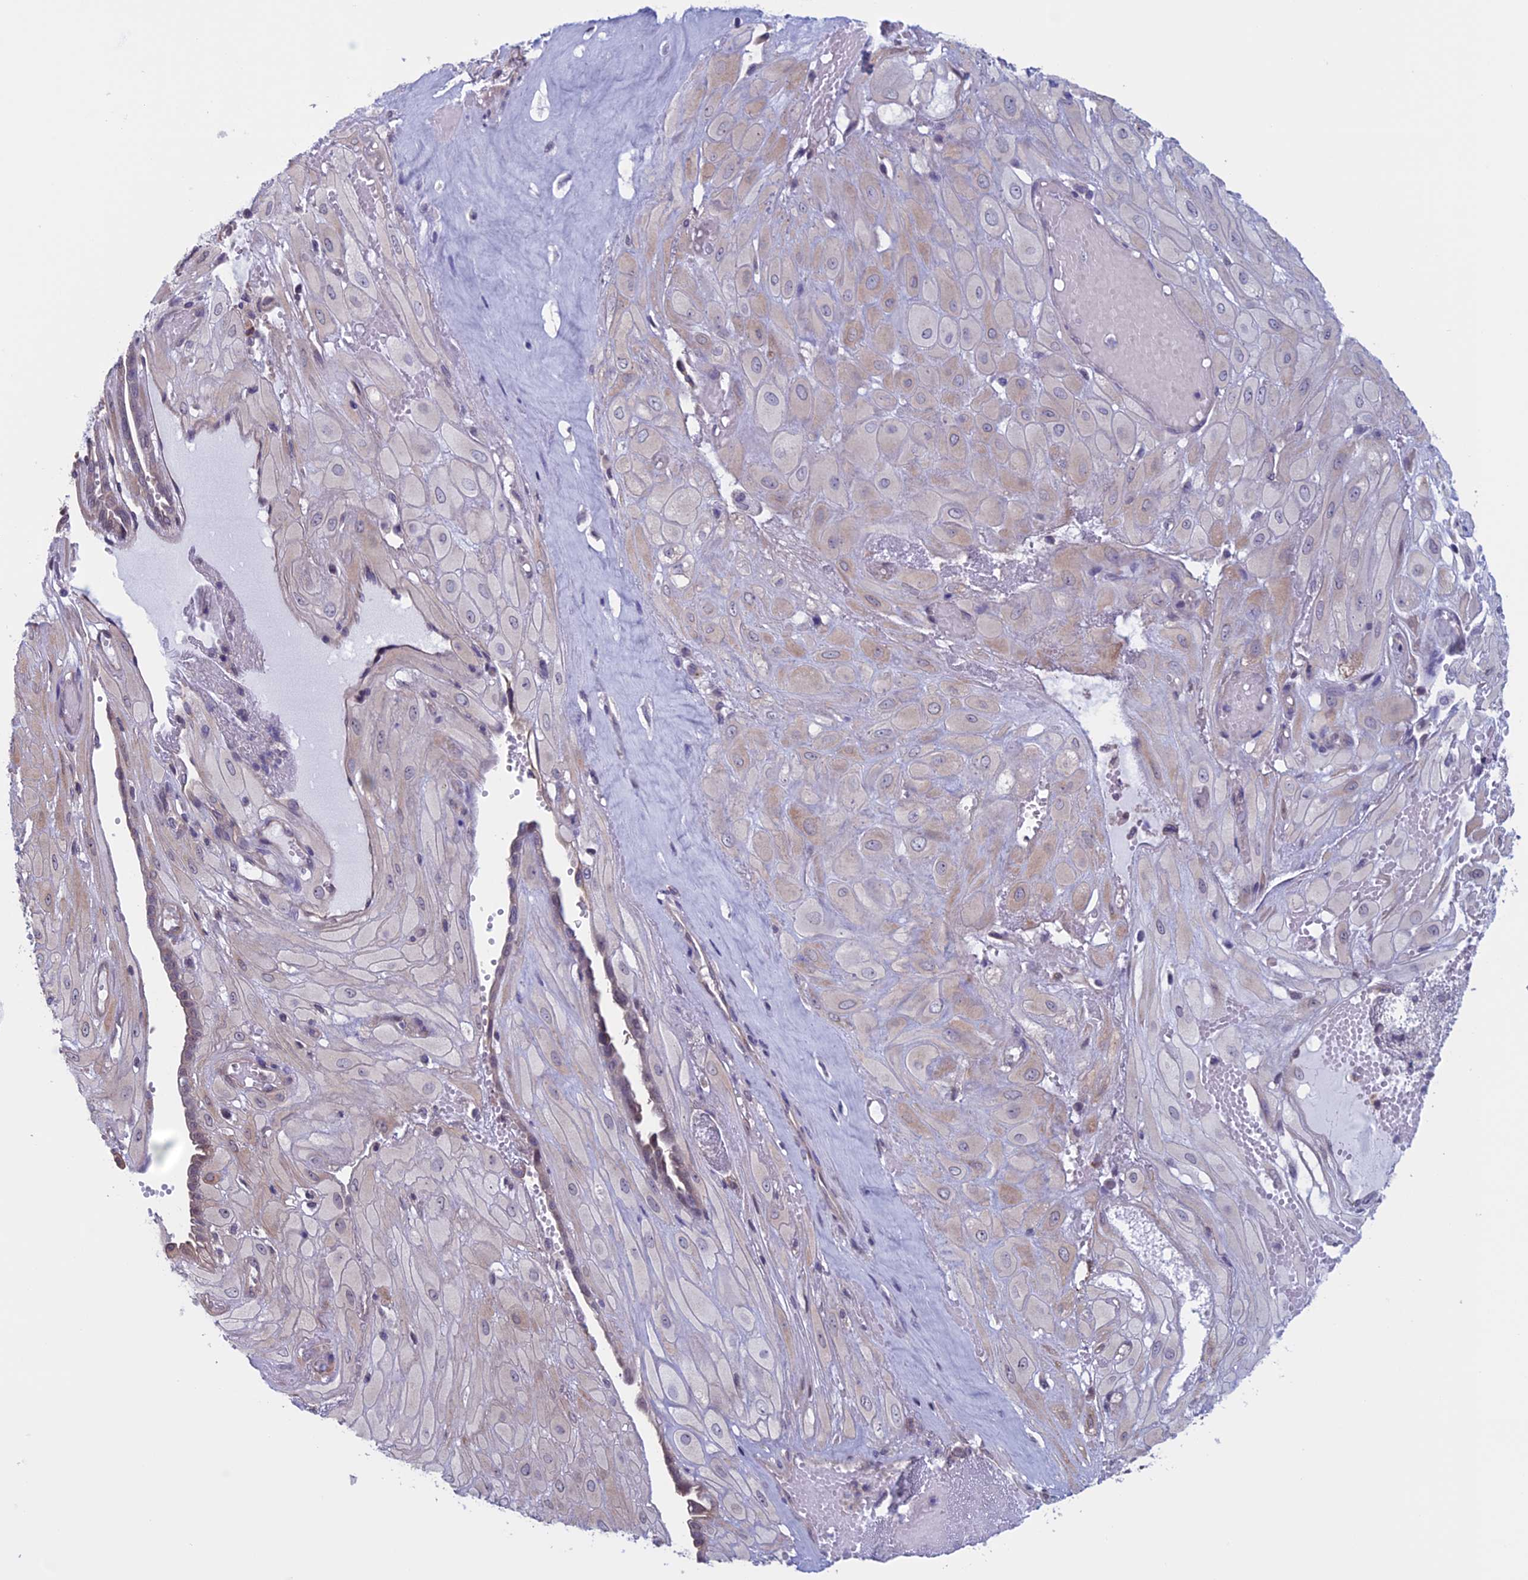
{"staining": {"intensity": "negative", "quantity": "none", "location": "none"}, "tissue": "cervical cancer", "cell_type": "Tumor cells", "image_type": "cancer", "snomed": [{"axis": "morphology", "description": "Squamous cell carcinoma, NOS"}, {"axis": "topography", "description": "Cervix"}], "caption": "DAB immunohistochemical staining of human cervical cancer demonstrates no significant expression in tumor cells.", "gene": "SLC1A6", "patient": {"sex": "female", "age": 36}}